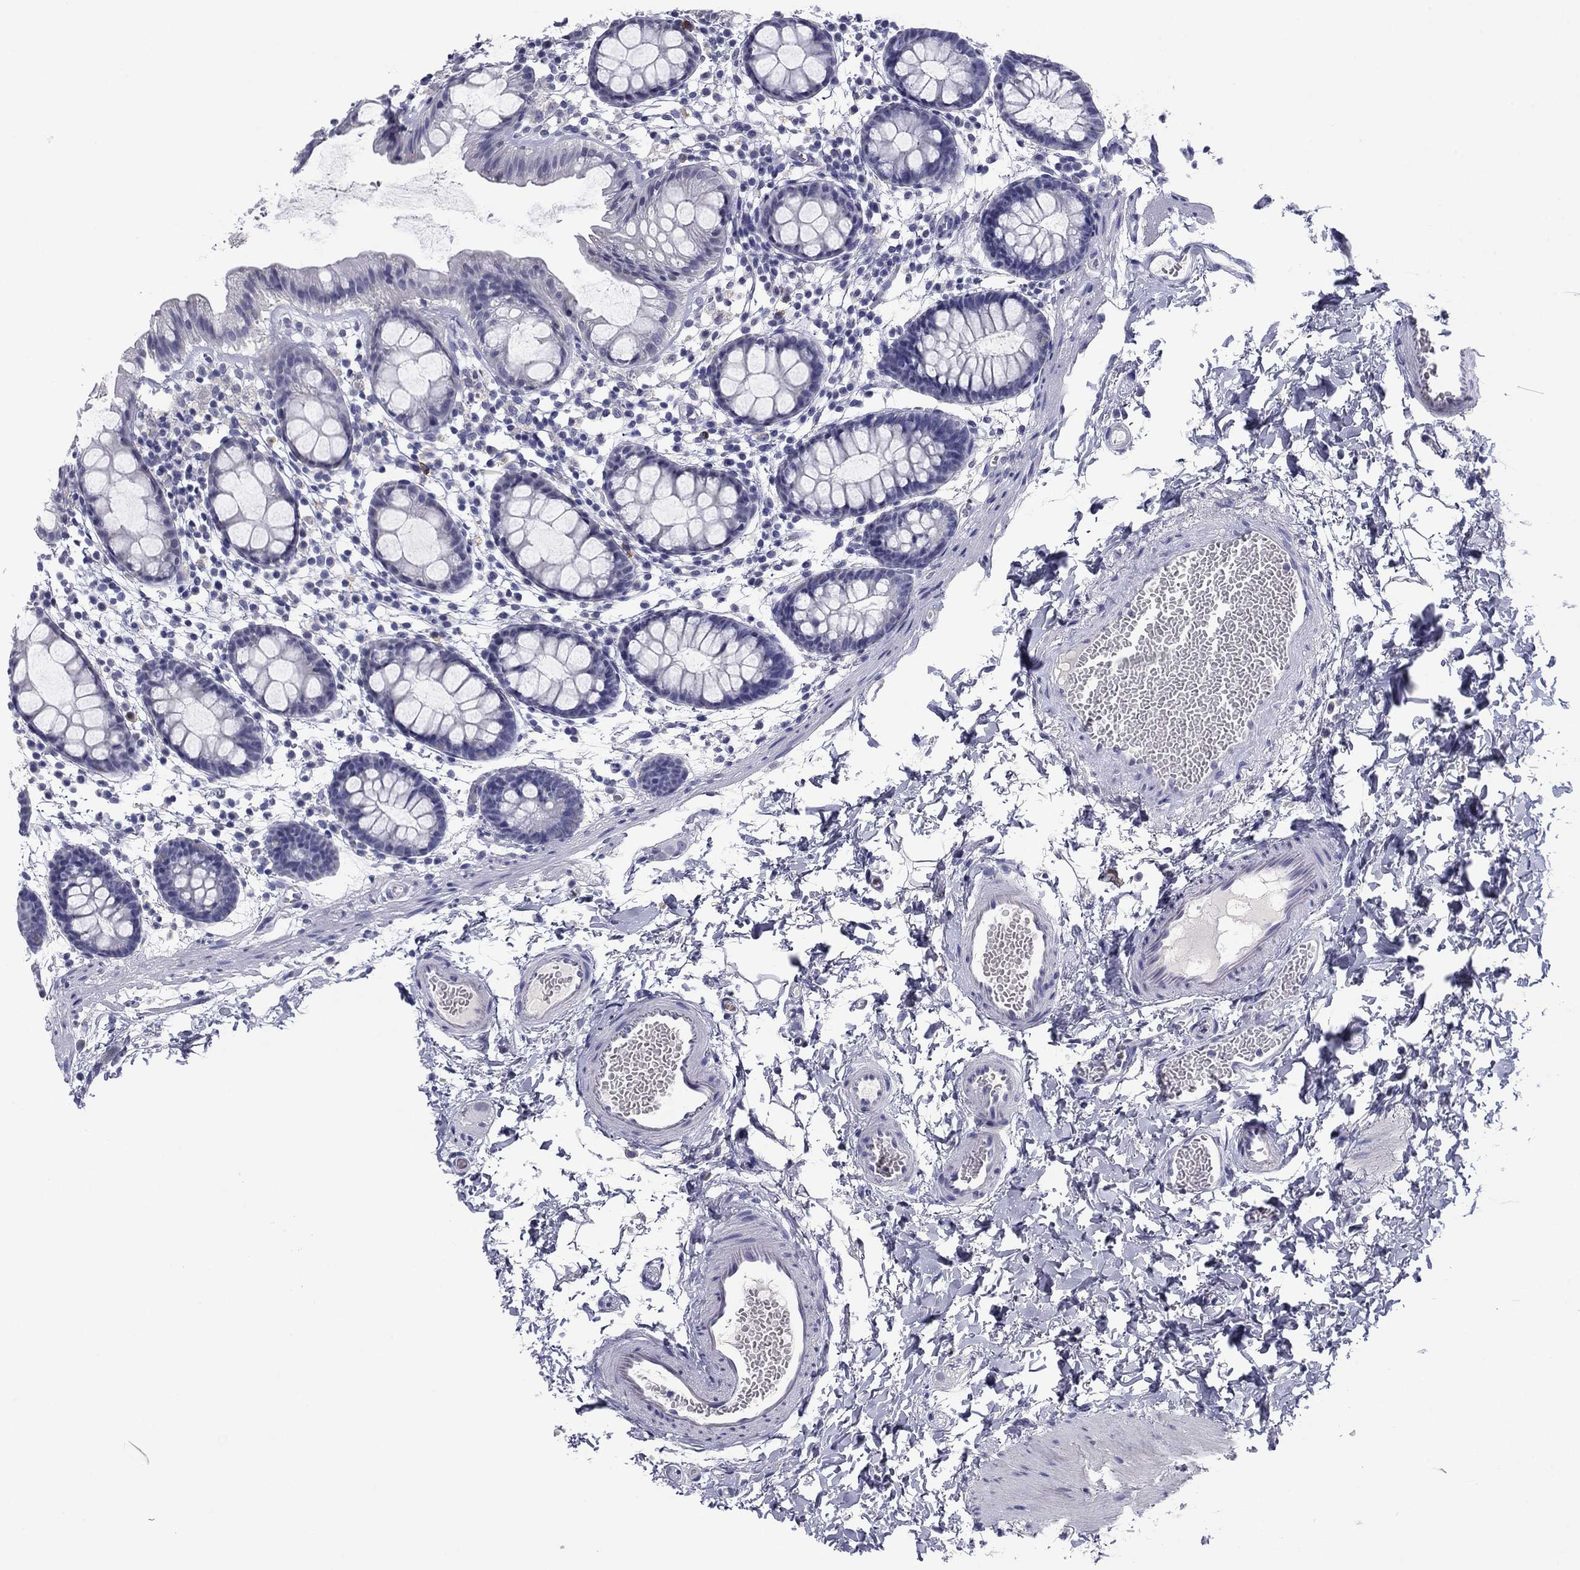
{"staining": {"intensity": "negative", "quantity": "none", "location": "none"}, "tissue": "rectum", "cell_type": "Glandular cells", "image_type": "normal", "snomed": [{"axis": "morphology", "description": "Normal tissue, NOS"}, {"axis": "topography", "description": "Rectum"}], "caption": "High magnification brightfield microscopy of benign rectum stained with DAB (brown) and counterstained with hematoxylin (blue): glandular cells show no significant staining.", "gene": "HAO1", "patient": {"sex": "male", "age": 57}}